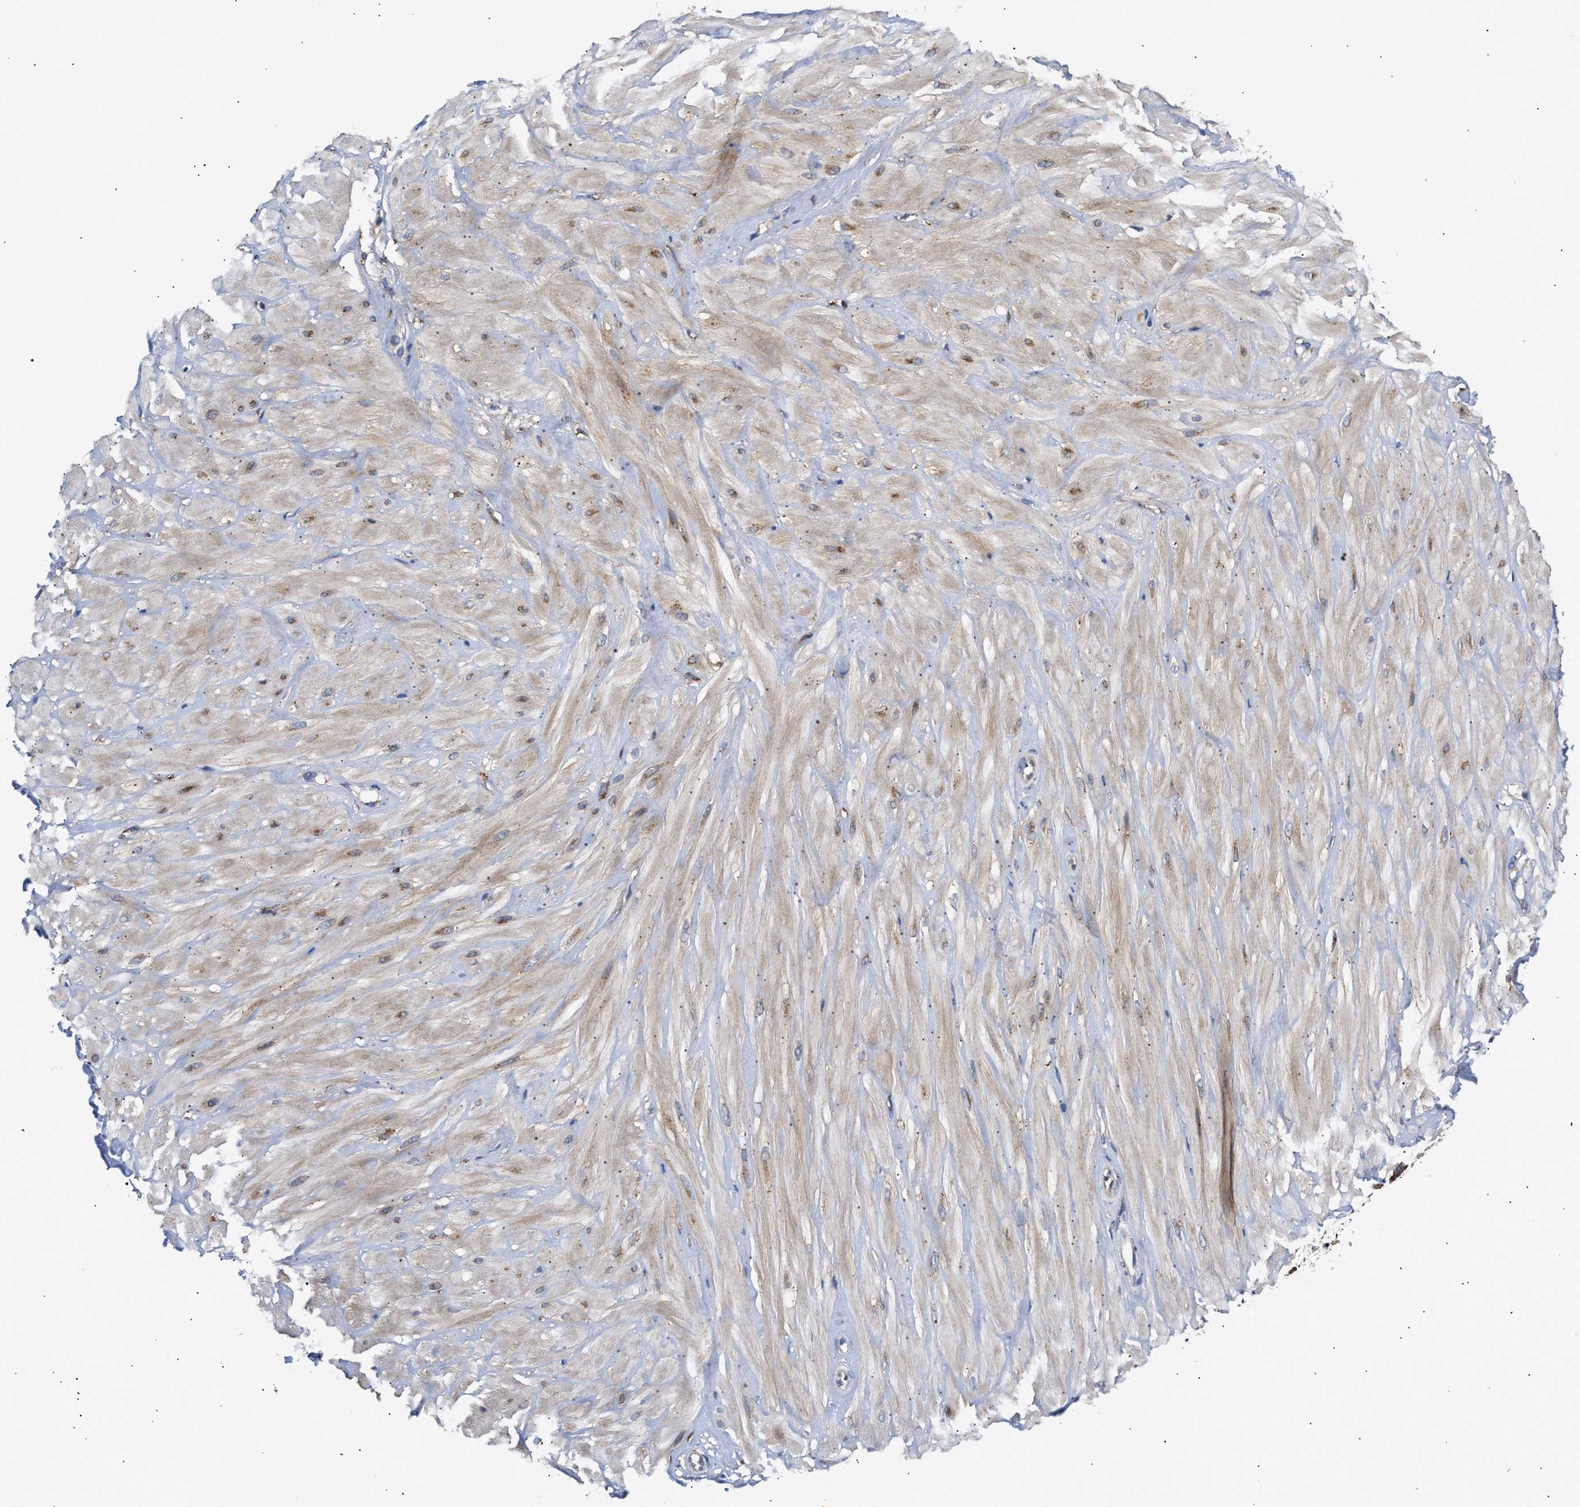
{"staining": {"intensity": "strong", "quantity": "25%-75%", "location": "cytoplasmic/membranous"}, "tissue": "adipose tissue", "cell_type": "Adipocytes", "image_type": "normal", "snomed": [{"axis": "morphology", "description": "Normal tissue, NOS"}, {"axis": "topography", "description": "Adipose tissue"}, {"axis": "topography", "description": "Vascular tissue"}, {"axis": "topography", "description": "Peripheral nerve tissue"}], "caption": "Normal adipose tissue reveals strong cytoplasmic/membranous staining in approximately 25%-75% of adipocytes, visualized by immunohistochemistry.", "gene": "CCDC146", "patient": {"sex": "male", "age": 25}}